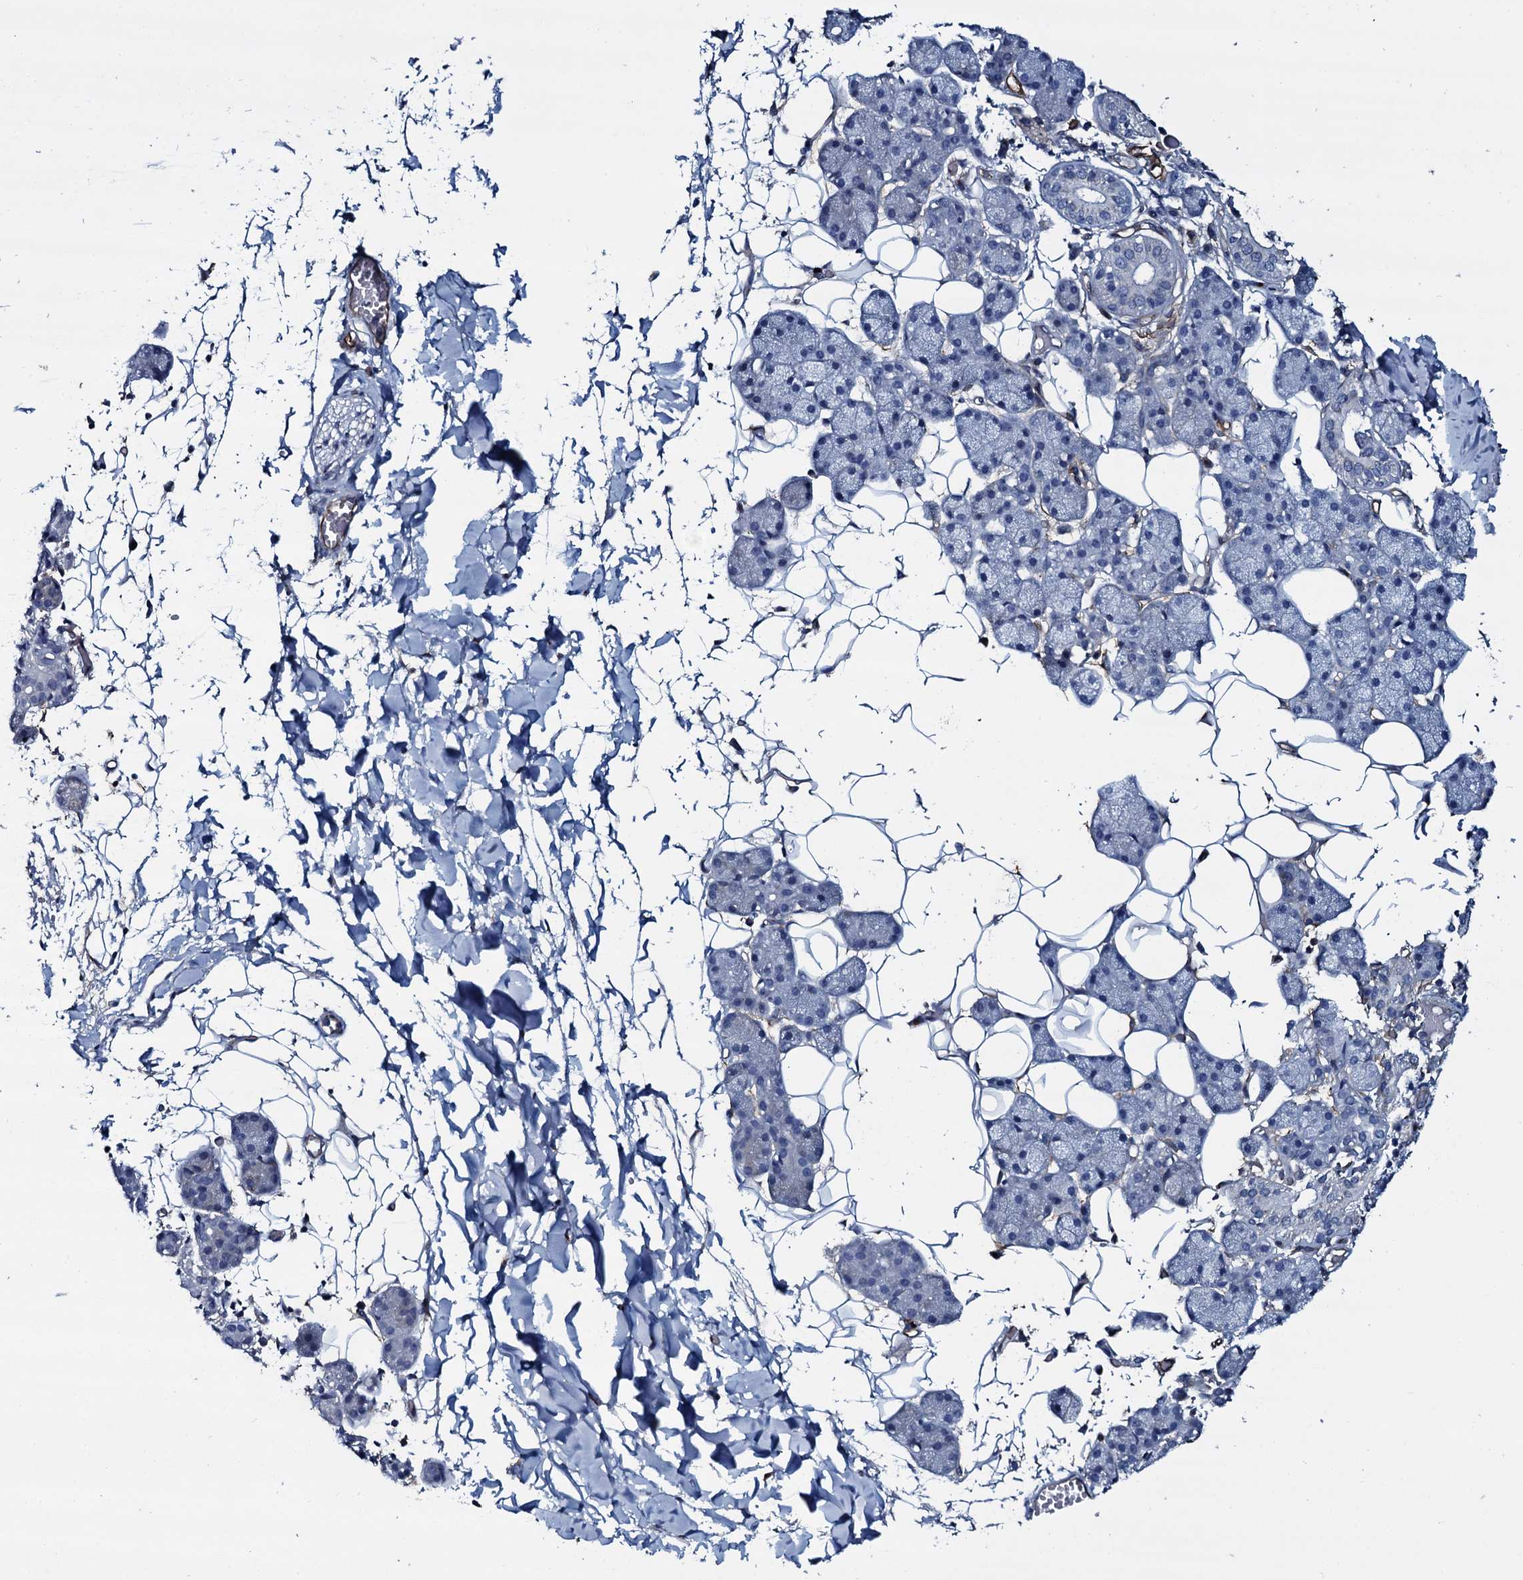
{"staining": {"intensity": "negative", "quantity": "none", "location": "none"}, "tissue": "salivary gland", "cell_type": "Glandular cells", "image_type": "normal", "snomed": [{"axis": "morphology", "description": "Normal tissue, NOS"}, {"axis": "topography", "description": "Salivary gland"}], "caption": "Immunohistochemistry (IHC) image of normal salivary gland: salivary gland stained with DAB displays no significant protein expression in glandular cells. (DAB (3,3'-diaminobenzidine) immunohistochemistry with hematoxylin counter stain).", "gene": "CLEC14A", "patient": {"sex": "female", "age": 33}}